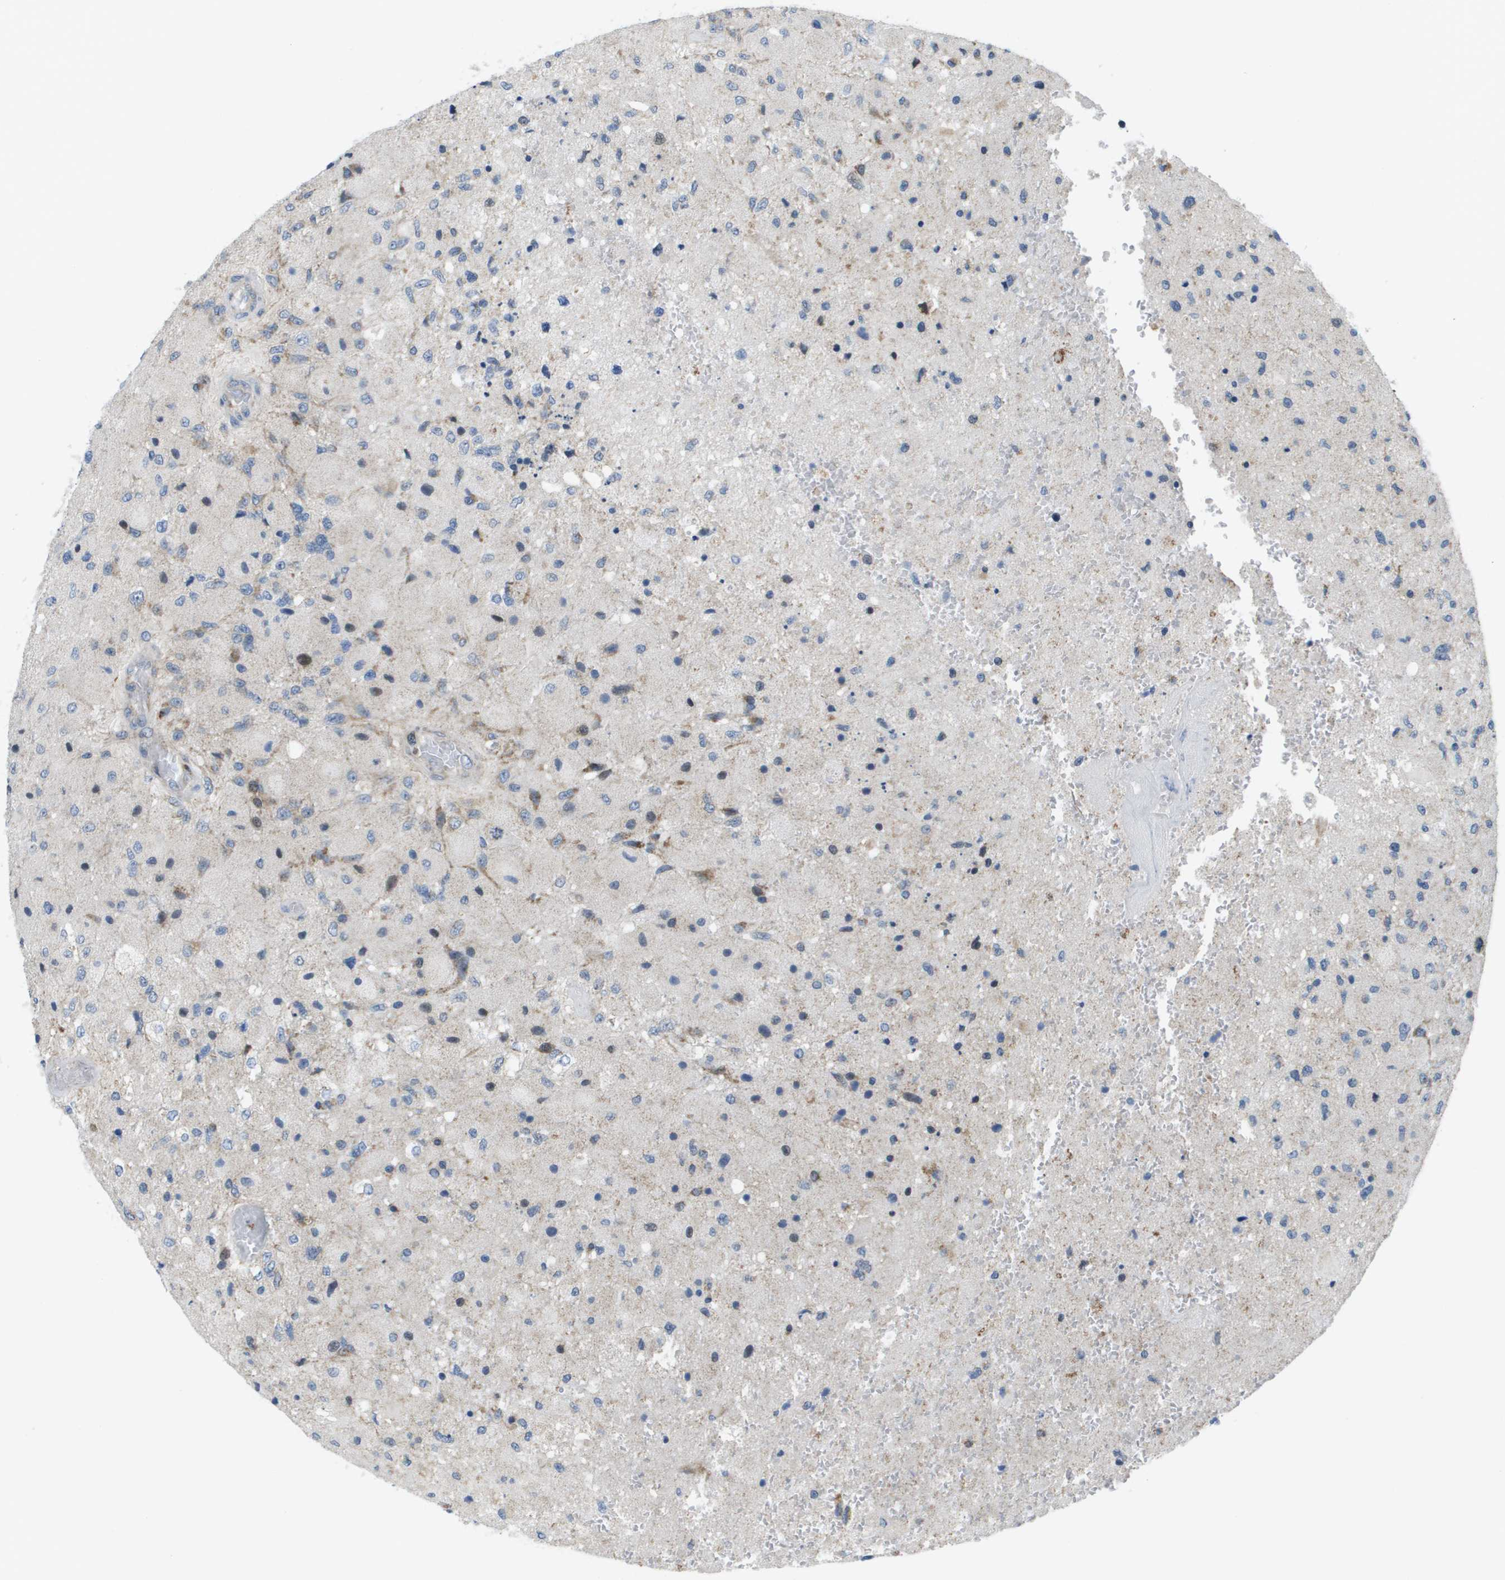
{"staining": {"intensity": "negative", "quantity": "none", "location": "none"}, "tissue": "glioma", "cell_type": "Tumor cells", "image_type": "cancer", "snomed": [{"axis": "morphology", "description": "Normal tissue, NOS"}, {"axis": "morphology", "description": "Glioma, malignant, High grade"}, {"axis": "topography", "description": "Cerebral cortex"}], "caption": "This micrograph is of glioma stained with immunohistochemistry to label a protein in brown with the nuclei are counter-stained blue. There is no expression in tumor cells. Brightfield microscopy of immunohistochemistry stained with DAB (3,3'-diaminobenzidine) (brown) and hematoxylin (blue), captured at high magnification.", "gene": "KRT23", "patient": {"sex": "male", "age": 77}}